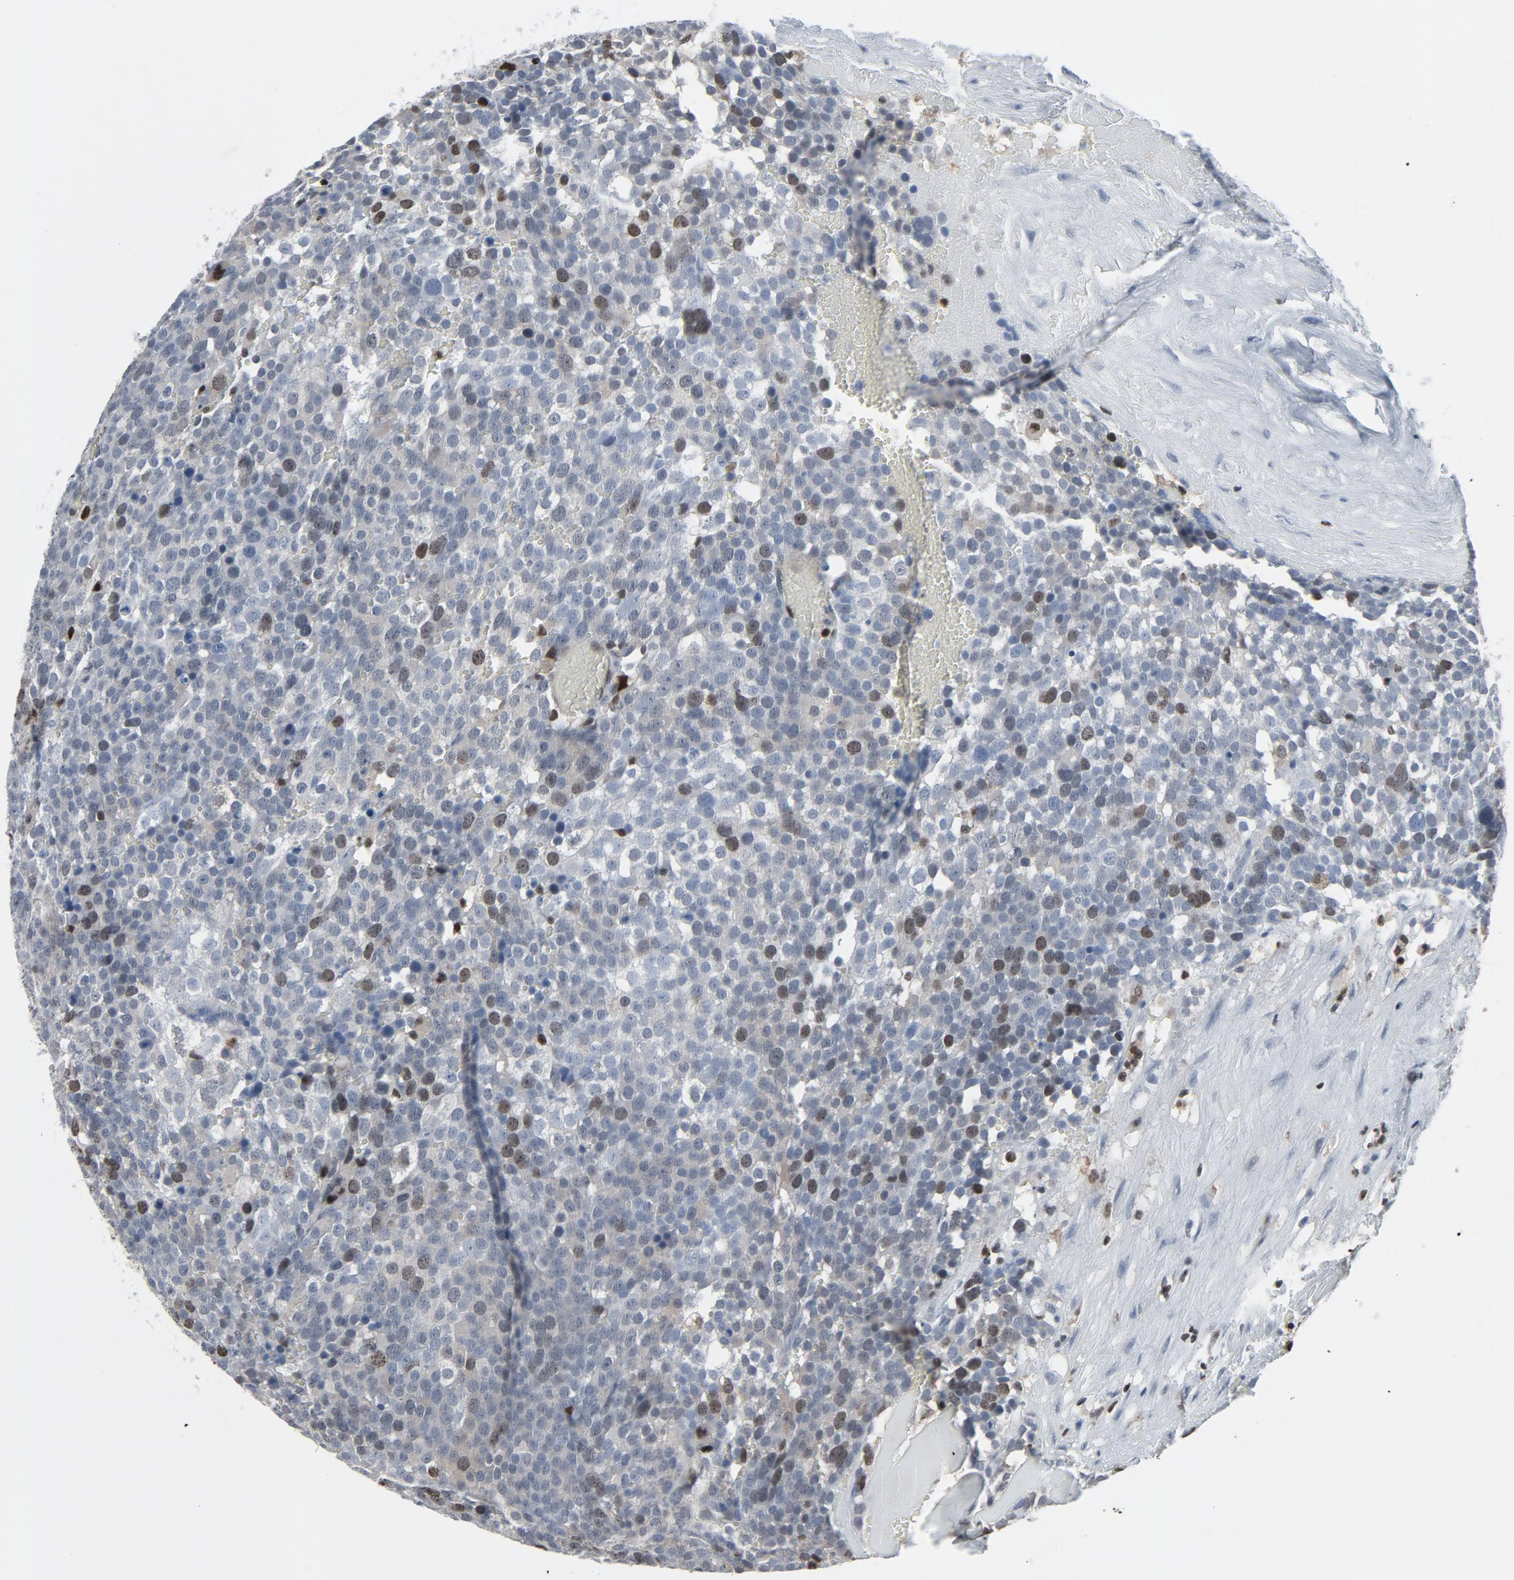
{"staining": {"intensity": "strong", "quantity": "<25%", "location": "nuclear"}, "tissue": "testis cancer", "cell_type": "Tumor cells", "image_type": "cancer", "snomed": [{"axis": "morphology", "description": "Seminoma, NOS"}, {"axis": "topography", "description": "Testis"}], "caption": "About <25% of tumor cells in human testis cancer display strong nuclear protein expression as visualized by brown immunohistochemical staining.", "gene": "STAT5A", "patient": {"sex": "male", "age": 71}}